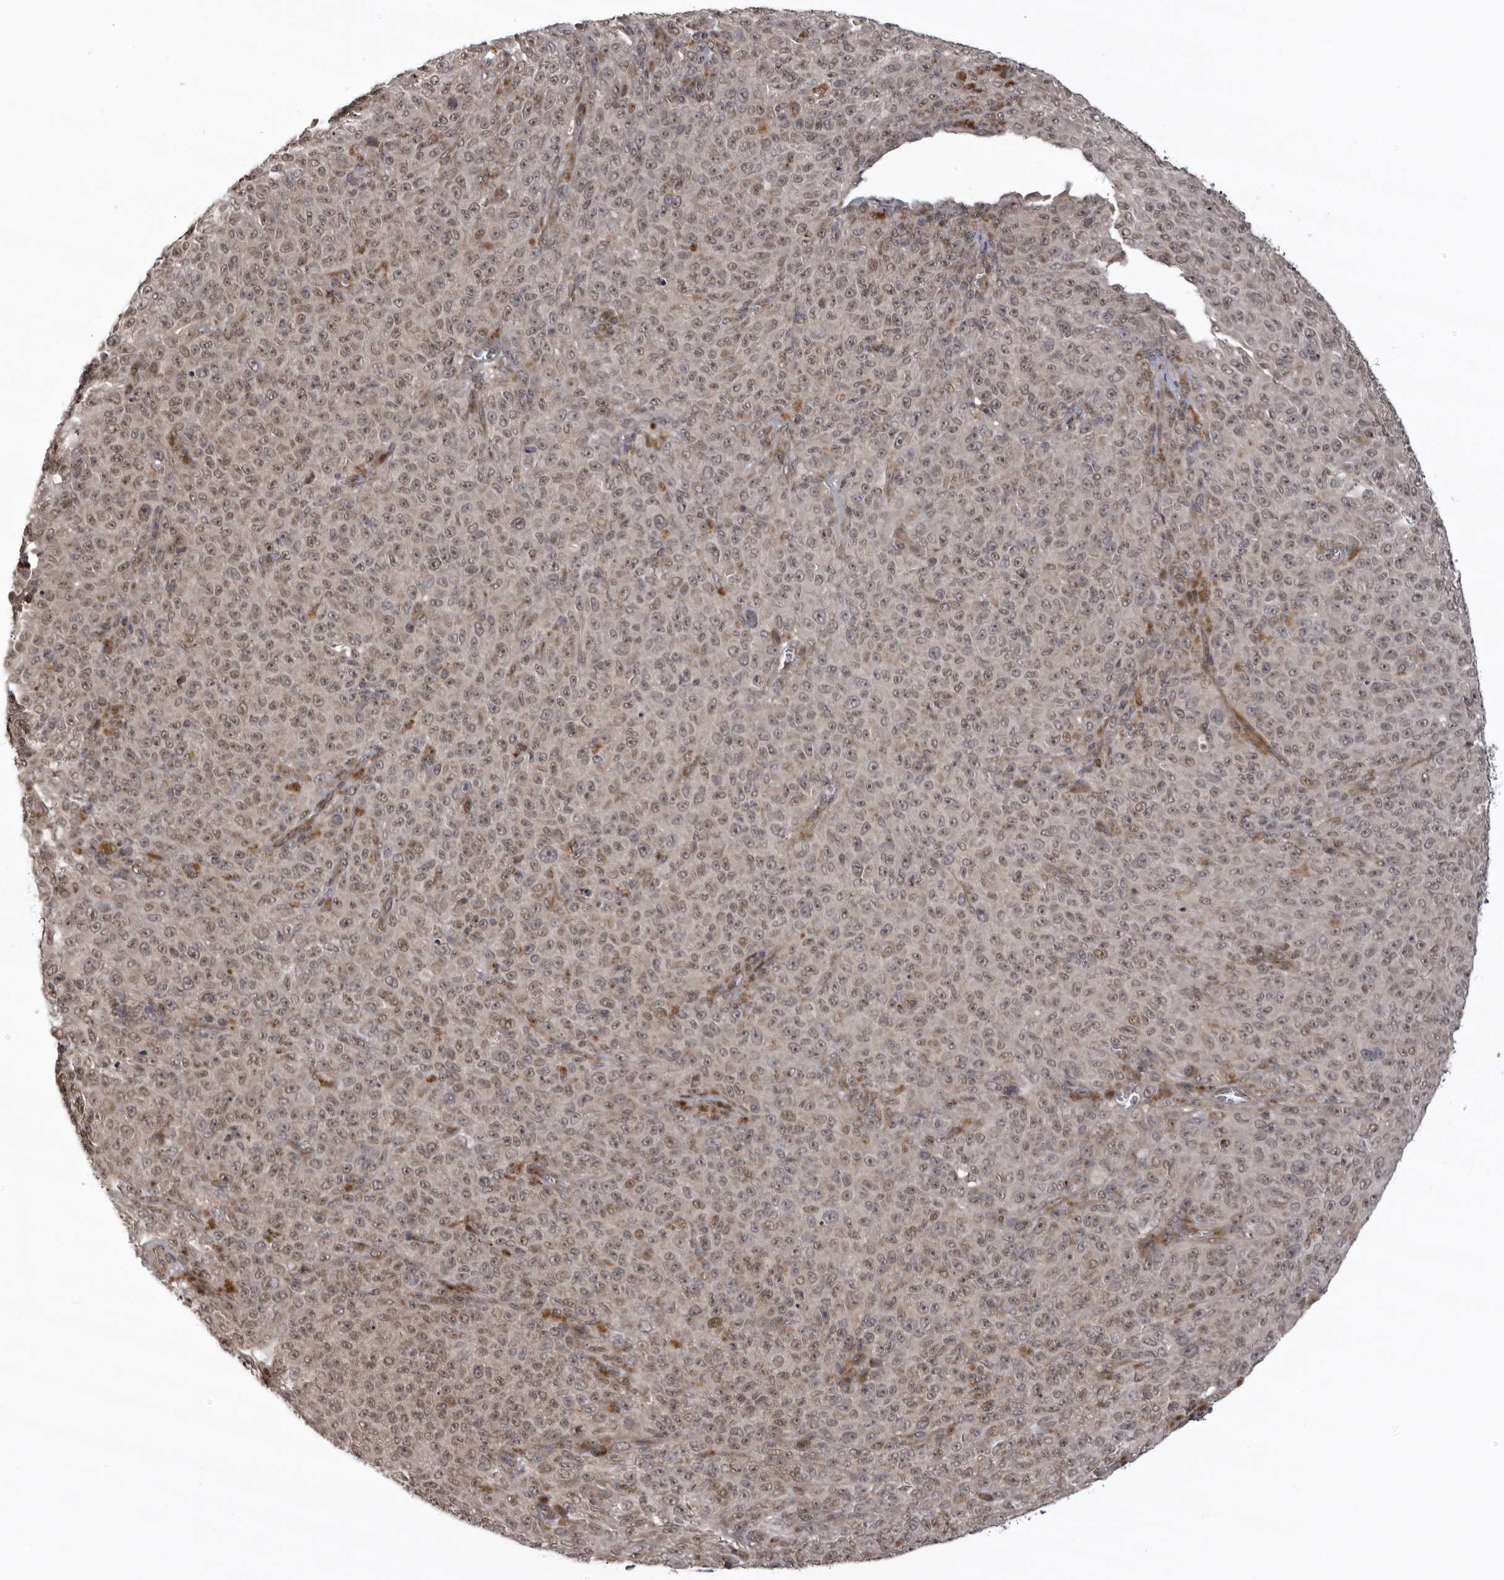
{"staining": {"intensity": "weak", "quantity": "25%-75%", "location": "nuclear"}, "tissue": "melanoma", "cell_type": "Tumor cells", "image_type": "cancer", "snomed": [{"axis": "morphology", "description": "Malignant melanoma, NOS"}, {"axis": "topography", "description": "Skin"}], "caption": "Malignant melanoma stained with immunohistochemistry displays weak nuclear staining in about 25%-75% of tumor cells. (brown staining indicates protein expression, while blue staining denotes nuclei).", "gene": "C1orf109", "patient": {"sex": "female", "age": 82}}